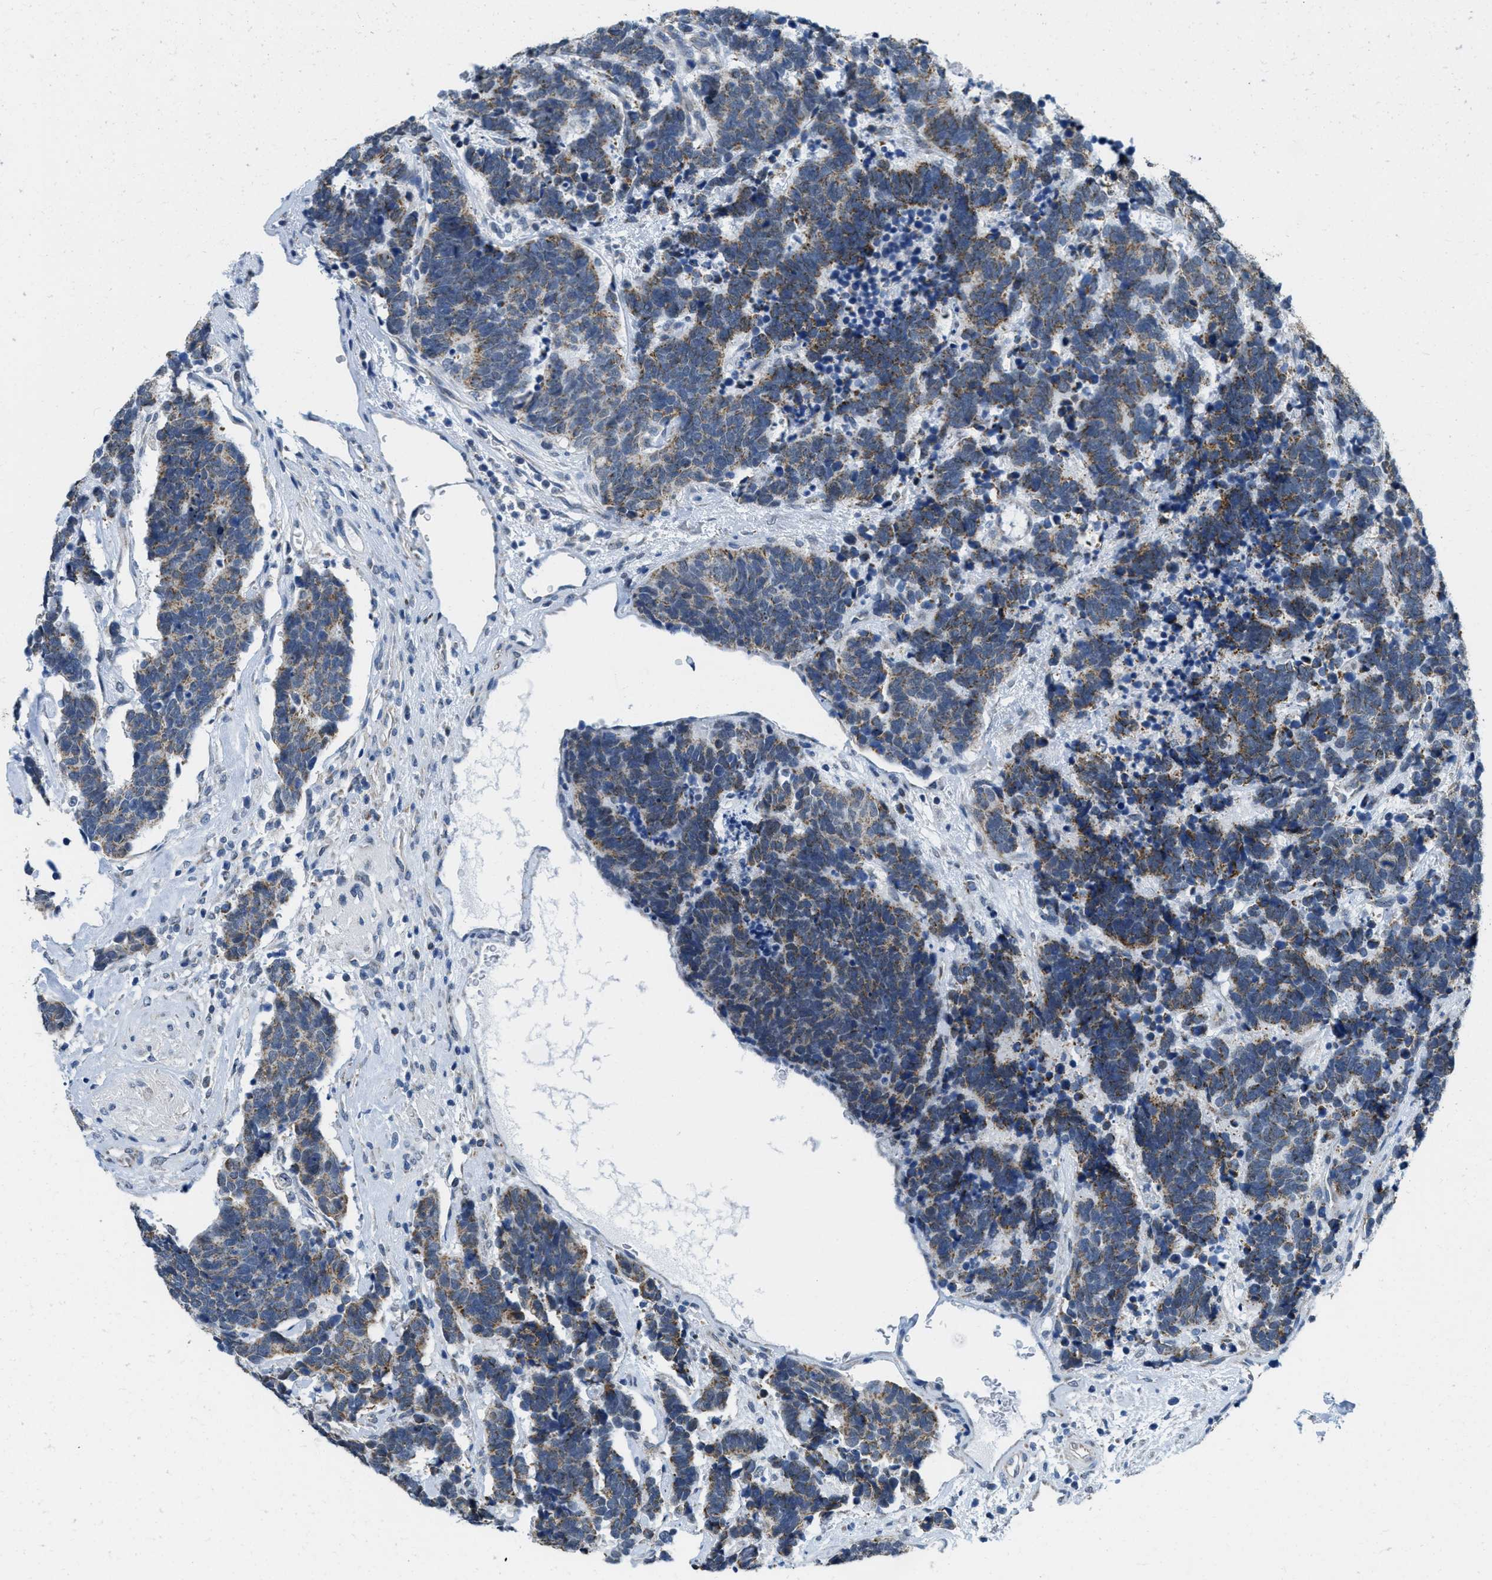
{"staining": {"intensity": "weak", "quantity": ">75%", "location": "cytoplasmic/membranous"}, "tissue": "carcinoid", "cell_type": "Tumor cells", "image_type": "cancer", "snomed": [{"axis": "morphology", "description": "Carcinoma, NOS"}, {"axis": "morphology", "description": "Carcinoid, malignant, NOS"}, {"axis": "topography", "description": "Urinary bladder"}], "caption": "Carcinoid tissue displays weak cytoplasmic/membranous positivity in approximately >75% of tumor cells (Stains: DAB (3,3'-diaminobenzidine) in brown, nuclei in blue, Microscopy: brightfield microscopy at high magnification).", "gene": "TOMM70", "patient": {"sex": "male", "age": 57}}